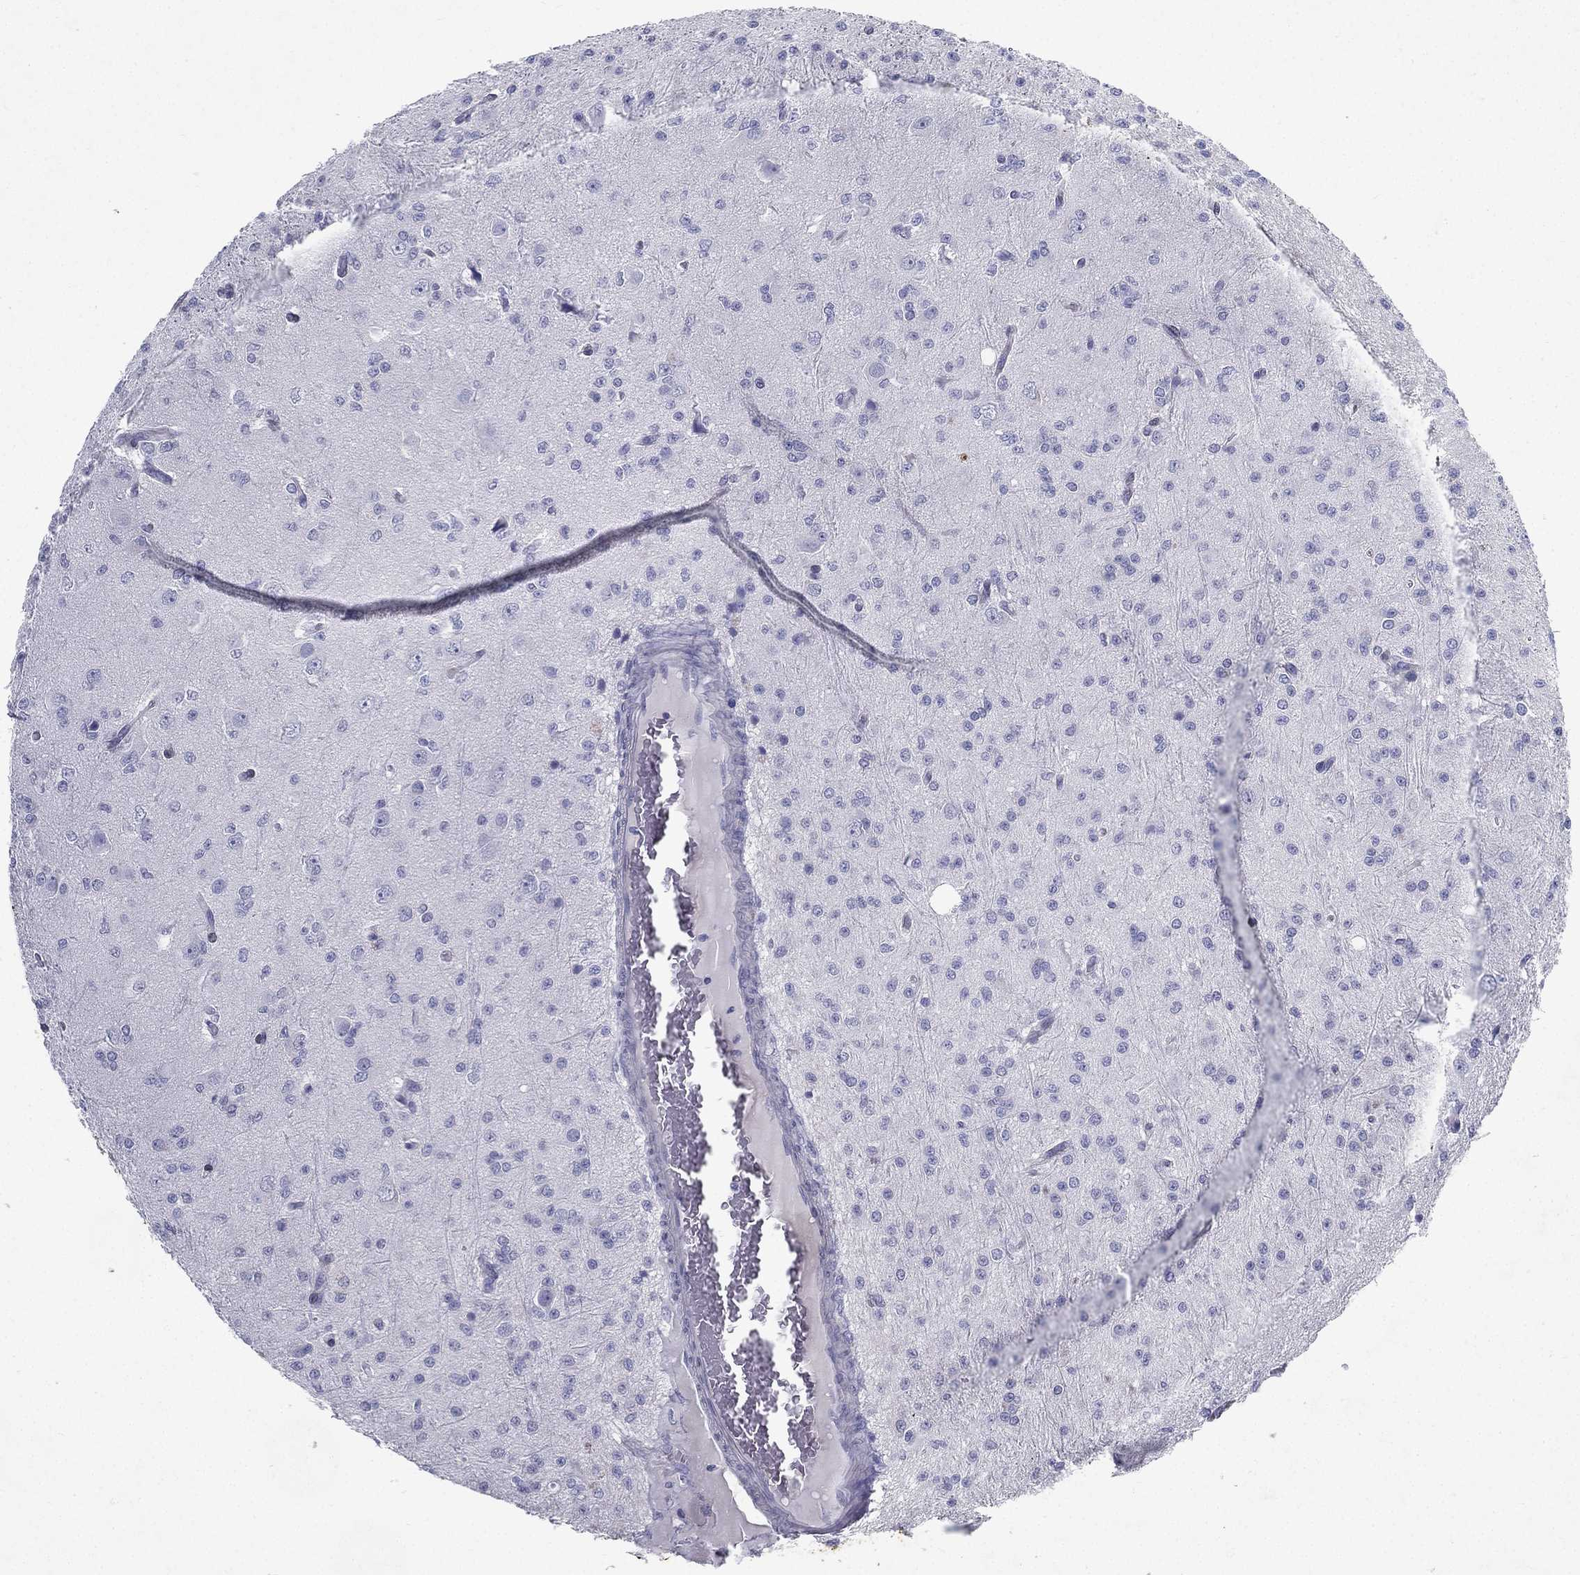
{"staining": {"intensity": "negative", "quantity": "none", "location": "none"}, "tissue": "glioma", "cell_type": "Tumor cells", "image_type": "cancer", "snomed": [{"axis": "morphology", "description": "Glioma, malignant, Low grade"}, {"axis": "topography", "description": "Brain"}], "caption": "This is an IHC histopathology image of human glioma. There is no positivity in tumor cells.", "gene": "RGS13", "patient": {"sex": "male", "age": 27}}